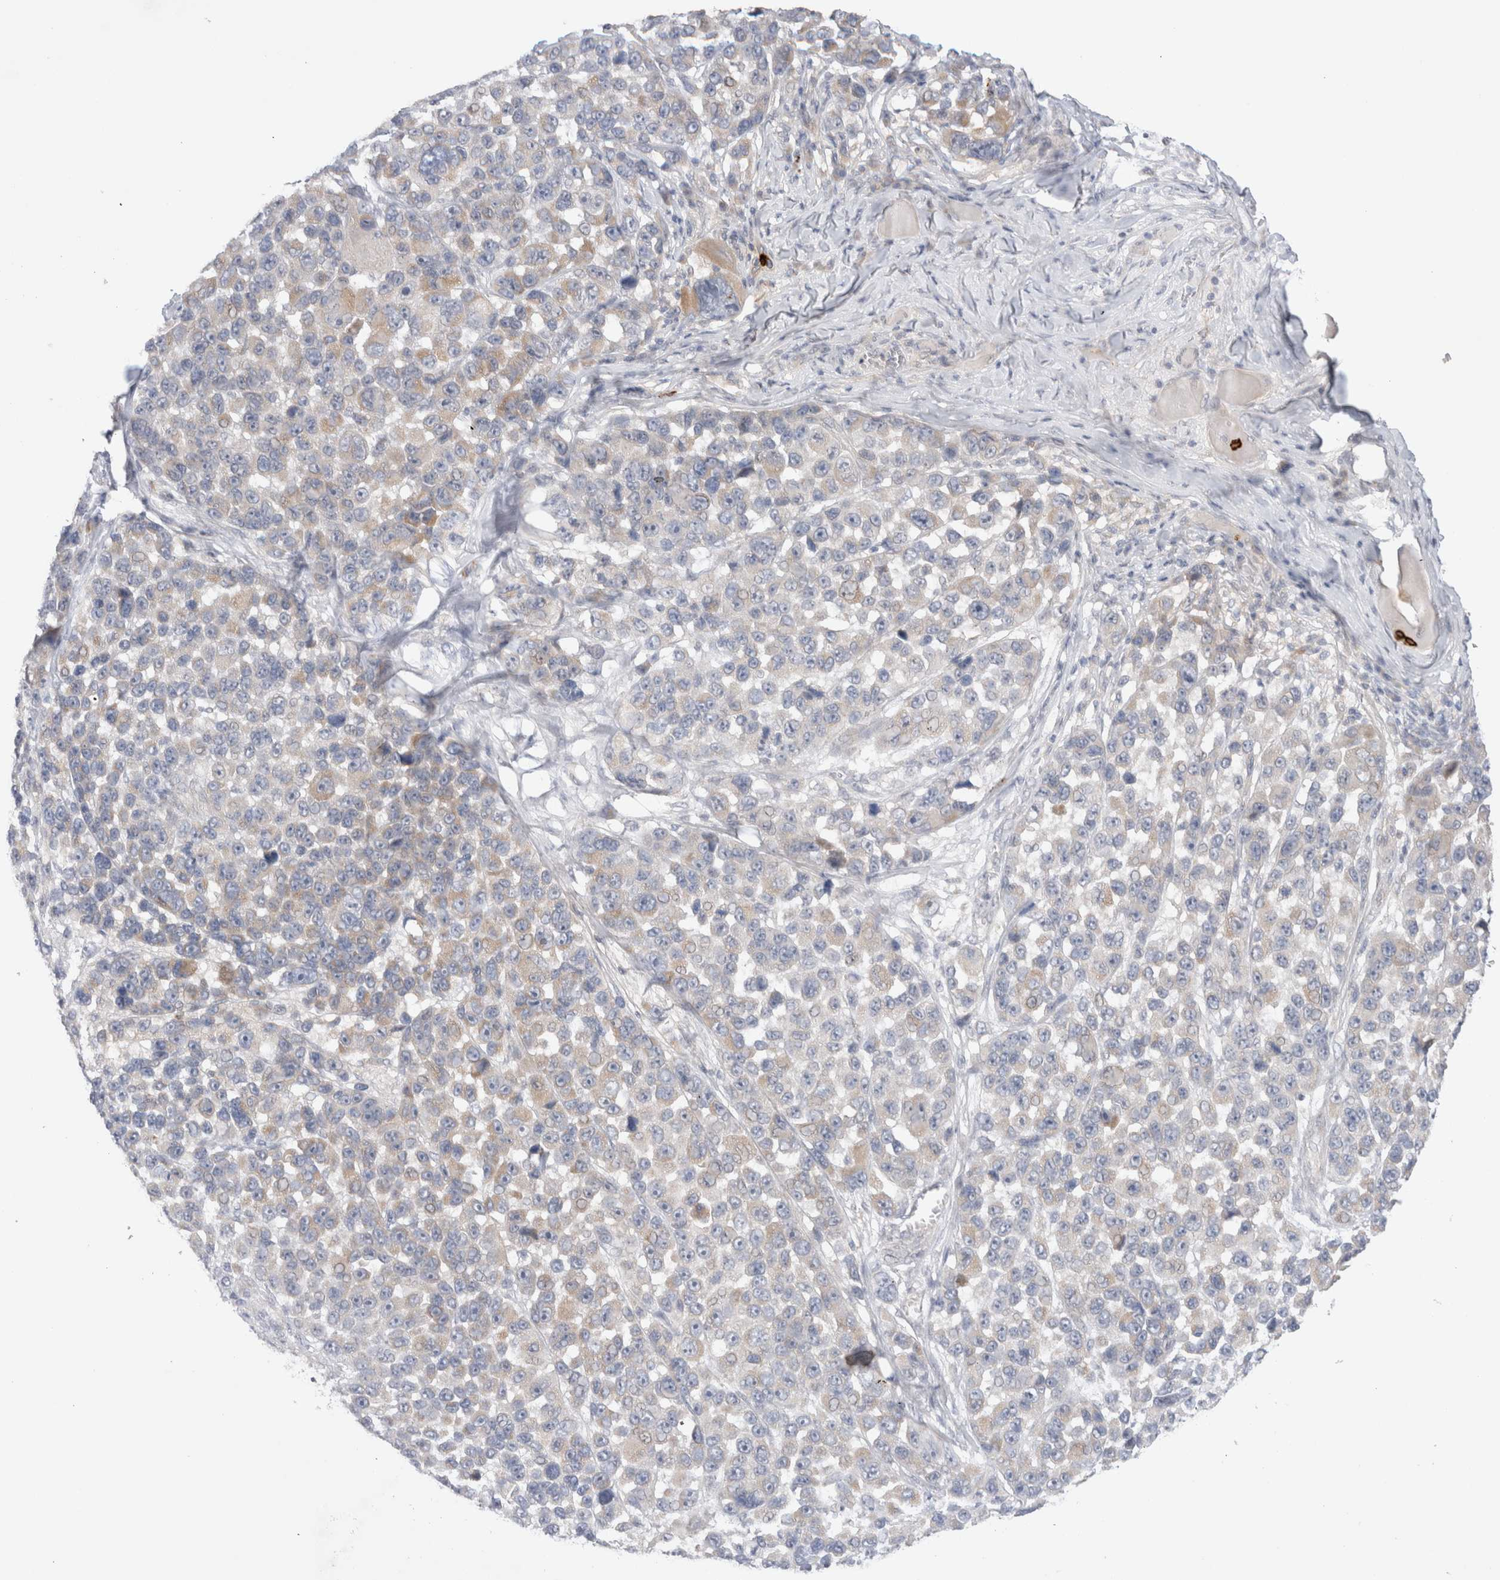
{"staining": {"intensity": "weak", "quantity": "<25%", "location": "cytoplasmic/membranous"}, "tissue": "melanoma", "cell_type": "Tumor cells", "image_type": "cancer", "snomed": [{"axis": "morphology", "description": "Malignant melanoma, NOS"}, {"axis": "topography", "description": "Skin"}], "caption": "Tumor cells are negative for brown protein staining in melanoma. Brightfield microscopy of IHC stained with DAB (3,3'-diaminobenzidine) (brown) and hematoxylin (blue), captured at high magnification.", "gene": "GSDMB", "patient": {"sex": "male", "age": 53}}